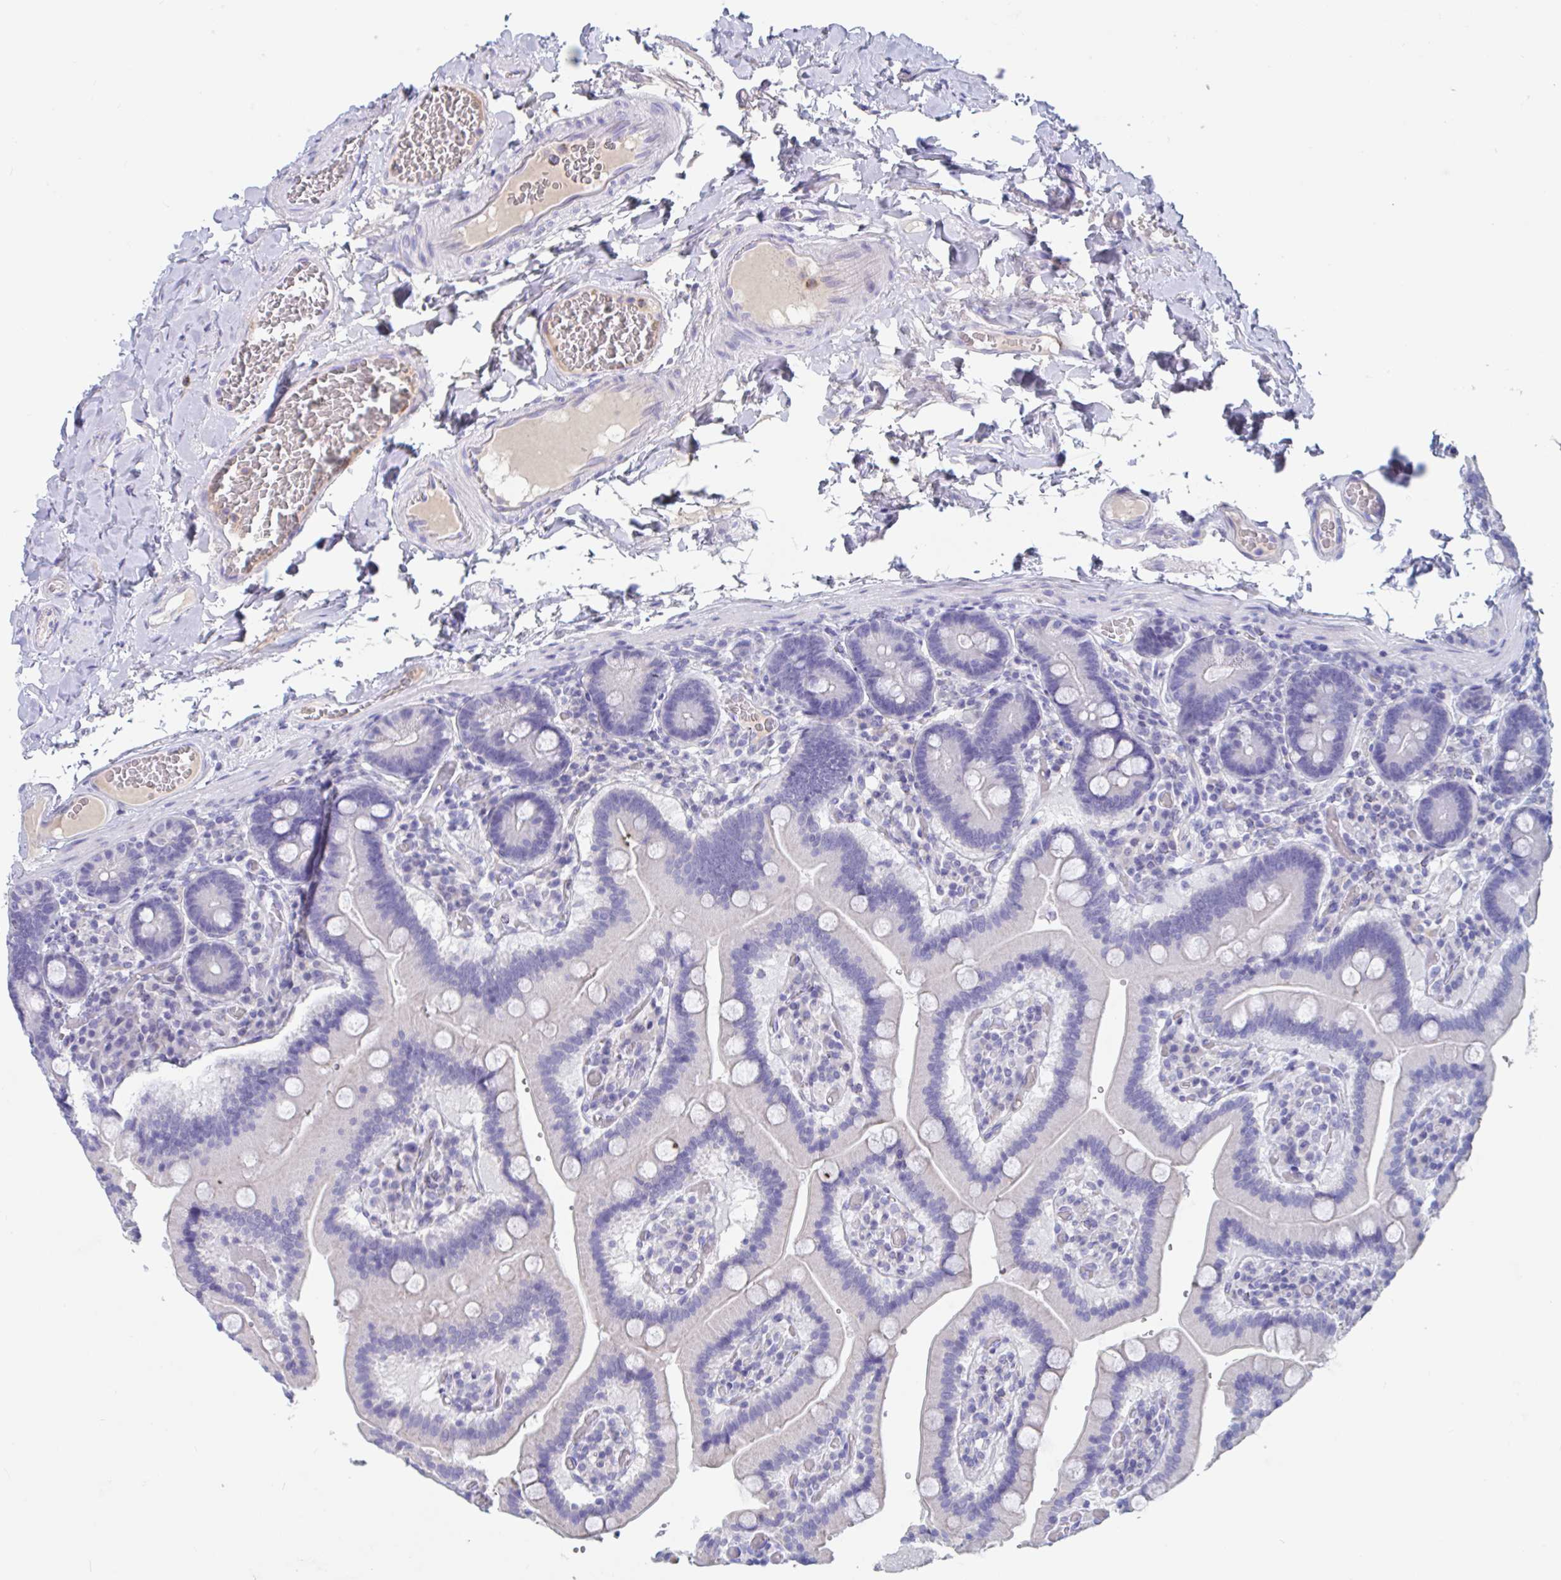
{"staining": {"intensity": "negative", "quantity": "none", "location": "none"}, "tissue": "duodenum", "cell_type": "Glandular cells", "image_type": "normal", "snomed": [{"axis": "morphology", "description": "Normal tissue, NOS"}, {"axis": "topography", "description": "Duodenum"}], "caption": "Human duodenum stained for a protein using immunohistochemistry shows no staining in glandular cells.", "gene": "ZNHIT2", "patient": {"sex": "female", "age": 62}}